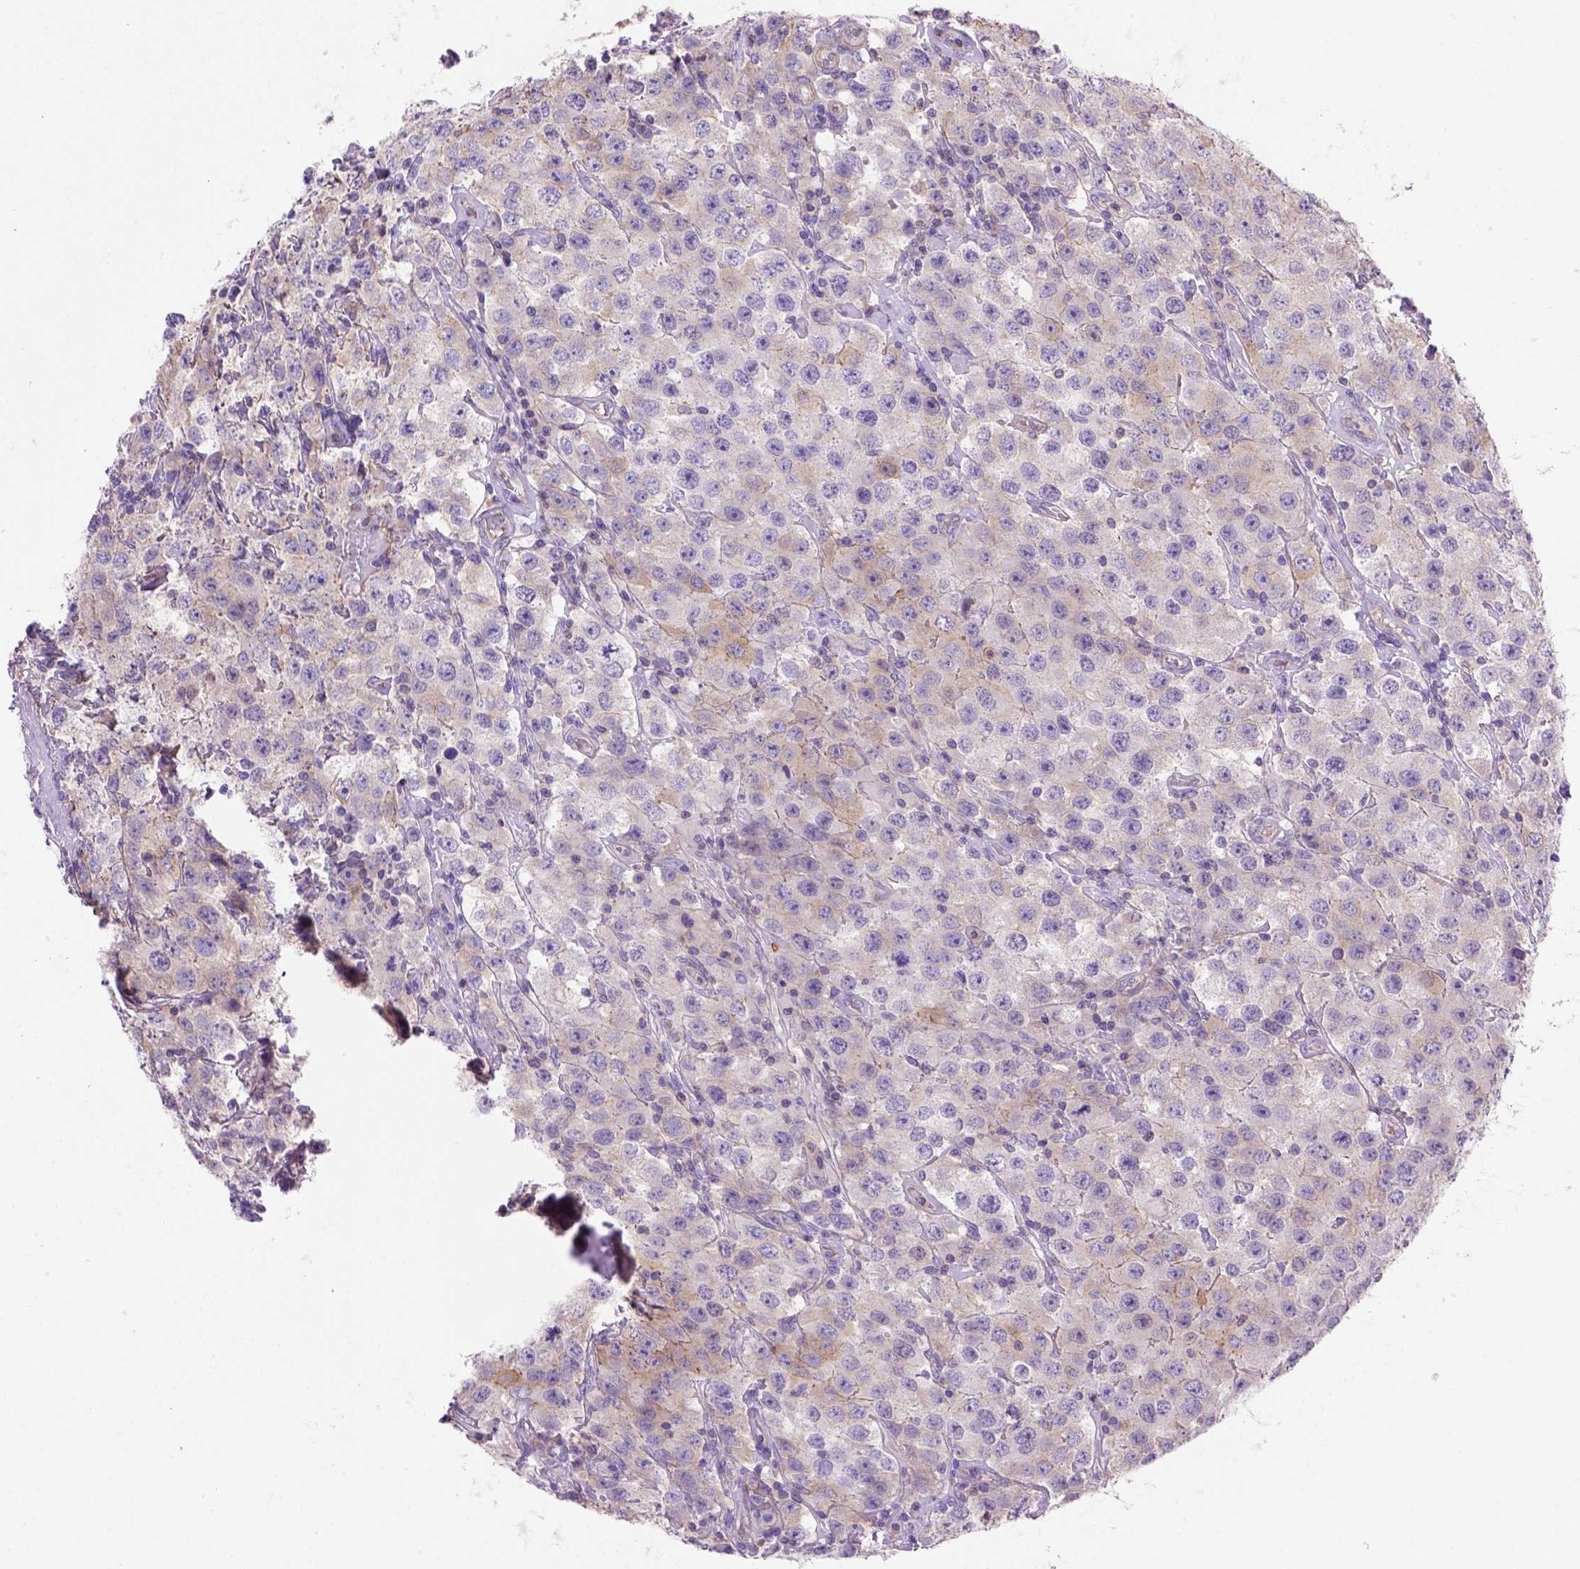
{"staining": {"intensity": "moderate", "quantity": "<25%", "location": "cytoplasmic/membranous"}, "tissue": "testis cancer", "cell_type": "Tumor cells", "image_type": "cancer", "snomed": [{"axis": "morphology", "description": "Seminoma, NOS"}, {"axis": "topography", "description": "Testis"}], "caption": "A photomicrograph showing moderate cytoplasmic/membranous positivity in about <25% of tumor cells in testis cancer, as visualized by brown immunohistochemical staining.", "gene": "PEX12", "patient": {"sex": "male", "age": 52}}